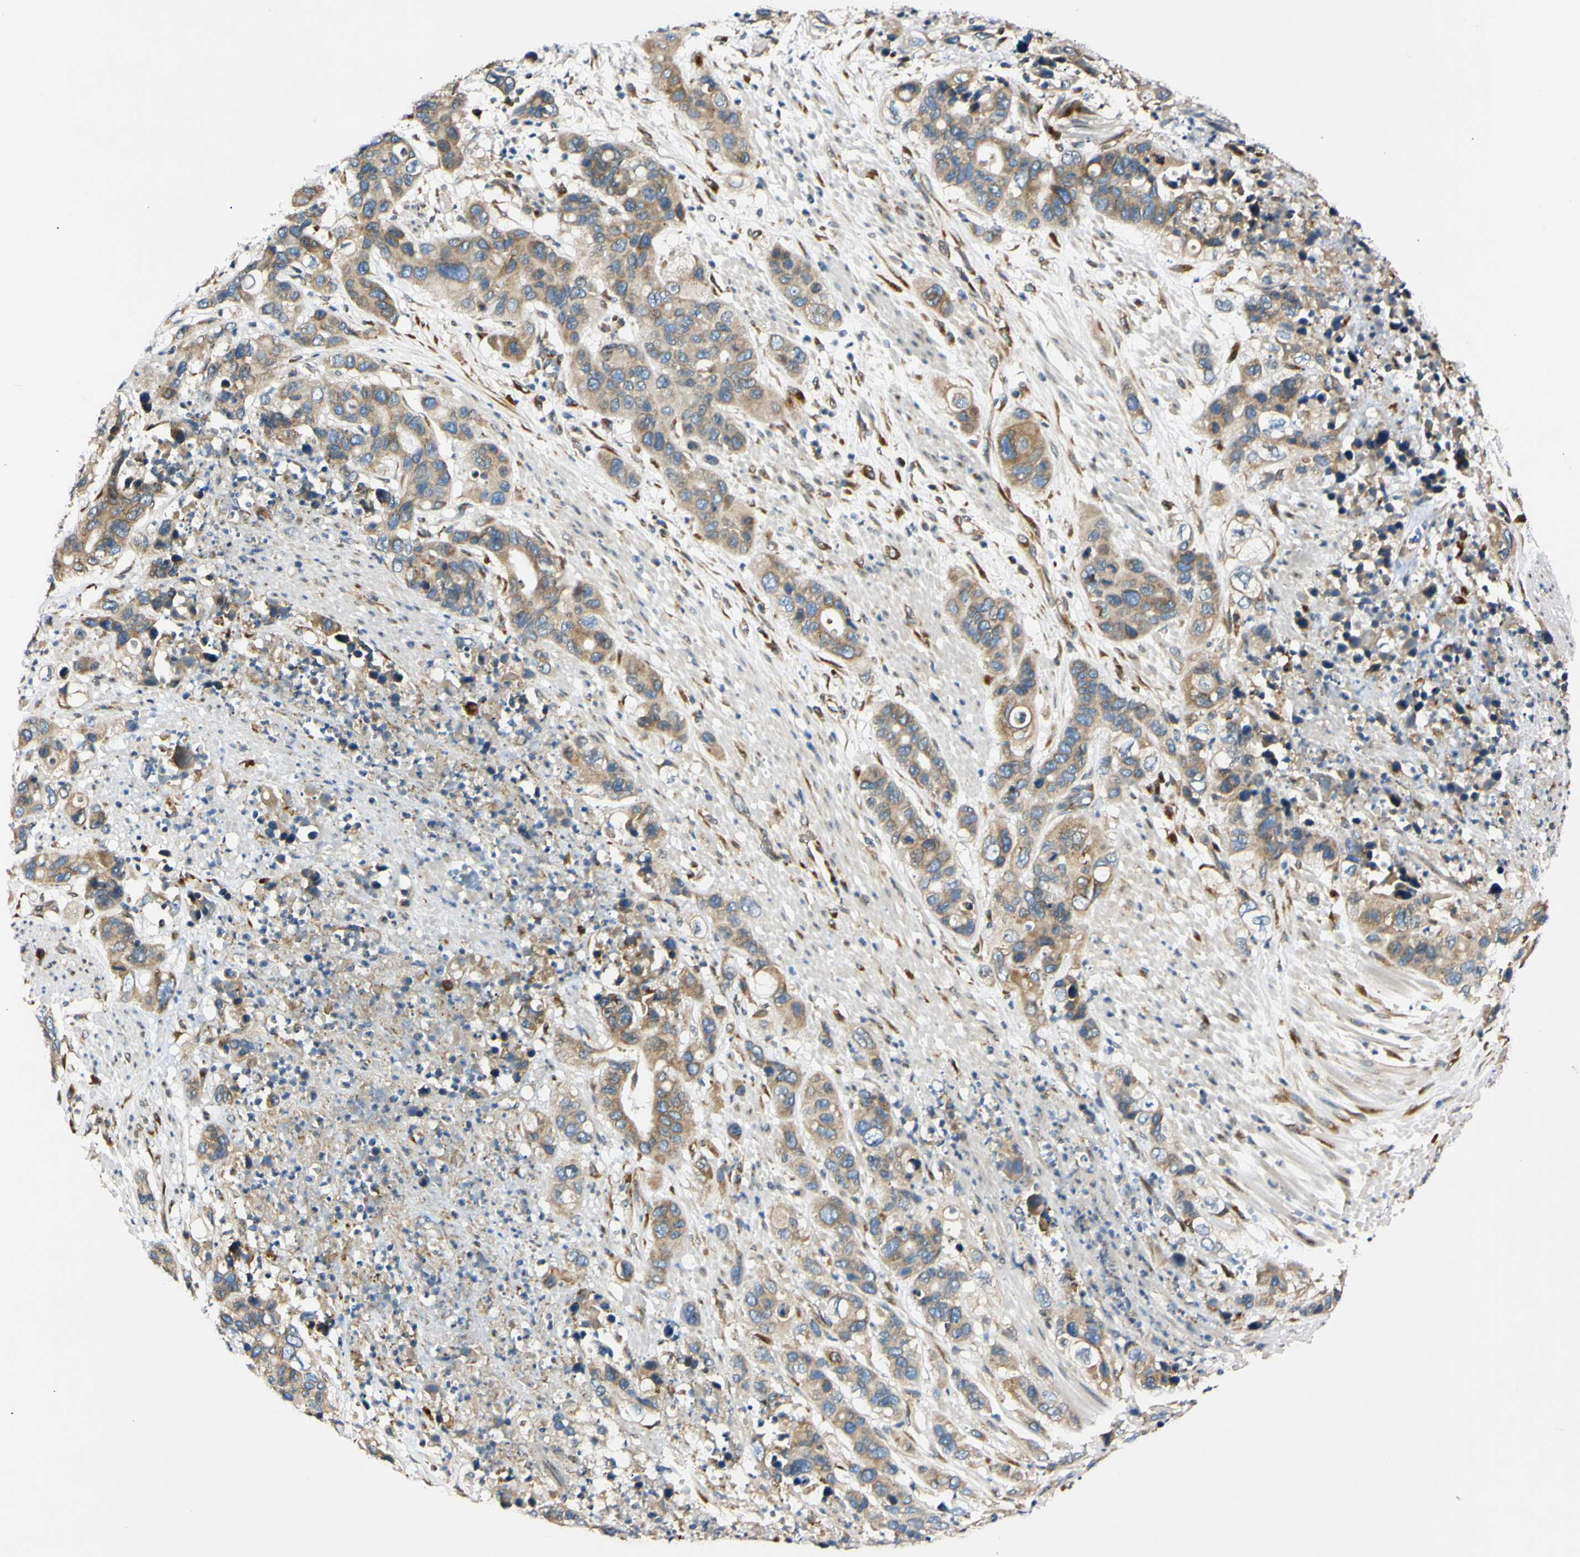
{"staining": {"intensity": "weak", "quantity": ">75%", "location": "cytoplasmic/membranous"}, "tissue": "pancreatic cancer", "cell_type": "Tumor cells", "image_type": "cancer", "snomed": [{"axis": "morphology", "description": "Adenocarcinoma, NOS"}, {"axis": "topography", "description": "Pancreas"}], "caption": "IHC histopathology image of pancreatic cancer (adenocarcinoma) stained for a protein (brown), which exhibits low levels of weak cytoplasmic/membranous expression in approximately >75% of tumor cells.", "gene": "IER3IP1", "patient": {"sex": "female", "age": 71}}